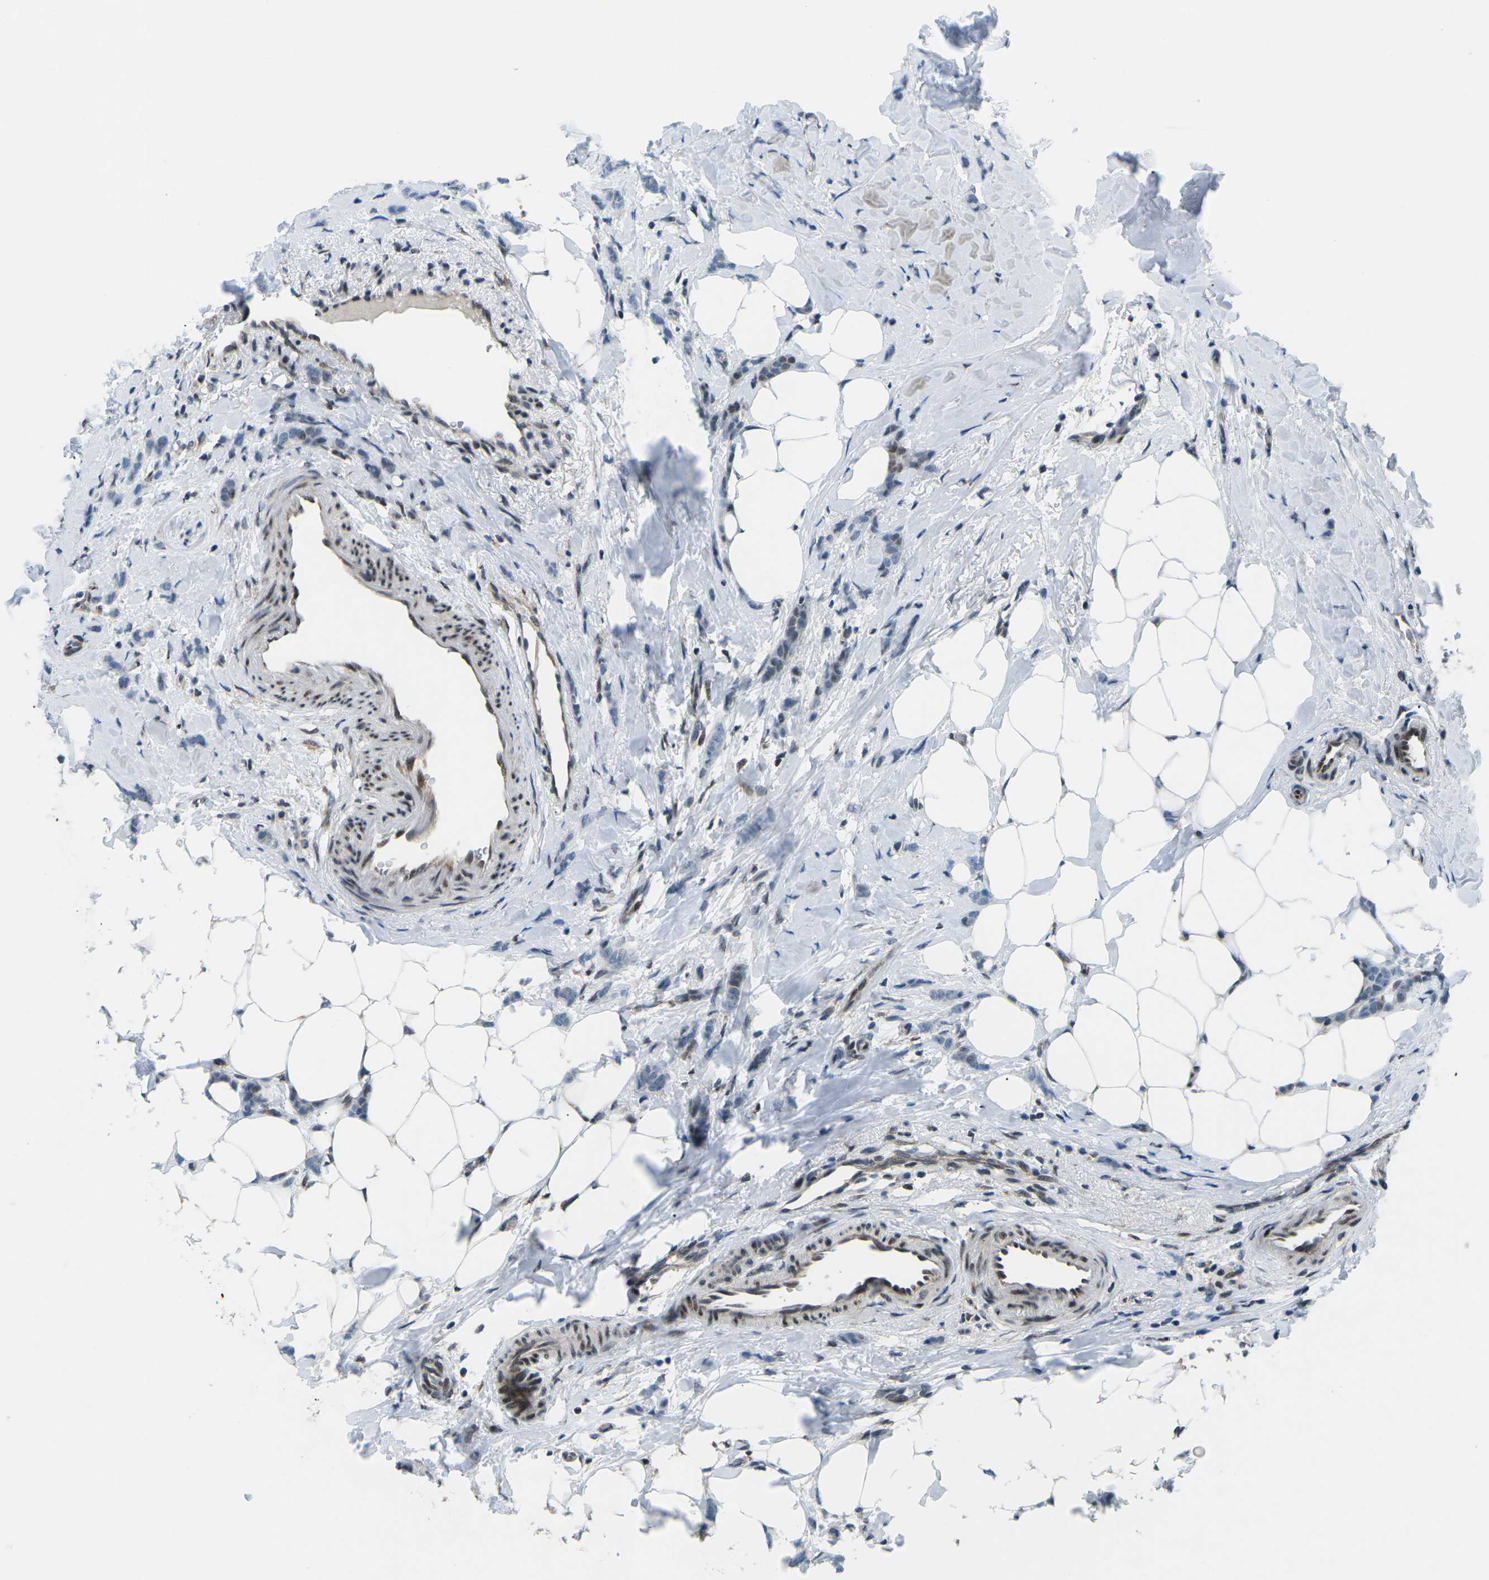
{"staining": {"intensity": "moderate", "quantity": "<25%", "location": "nuclear"}, "tissue": "breast cancer", "cell_type": "Tumor cells", "image_type": "cancer", "snomed": [{"axis": "morphology", "description": "Lobular carcinoma, in situ"}, {"axis": "morphology", "description": "Lobular carcinoma"}, {"axis": "topography", "description": "Breast"}], "caption": "Immunohistochemistry (IHC) (DAB) staining of human breast cancer shows moderate nuclear protein expression in approximately <25% of tumor cells.", "gene": "MBNL1", "patient": {"sex": "female", "age": 41}}